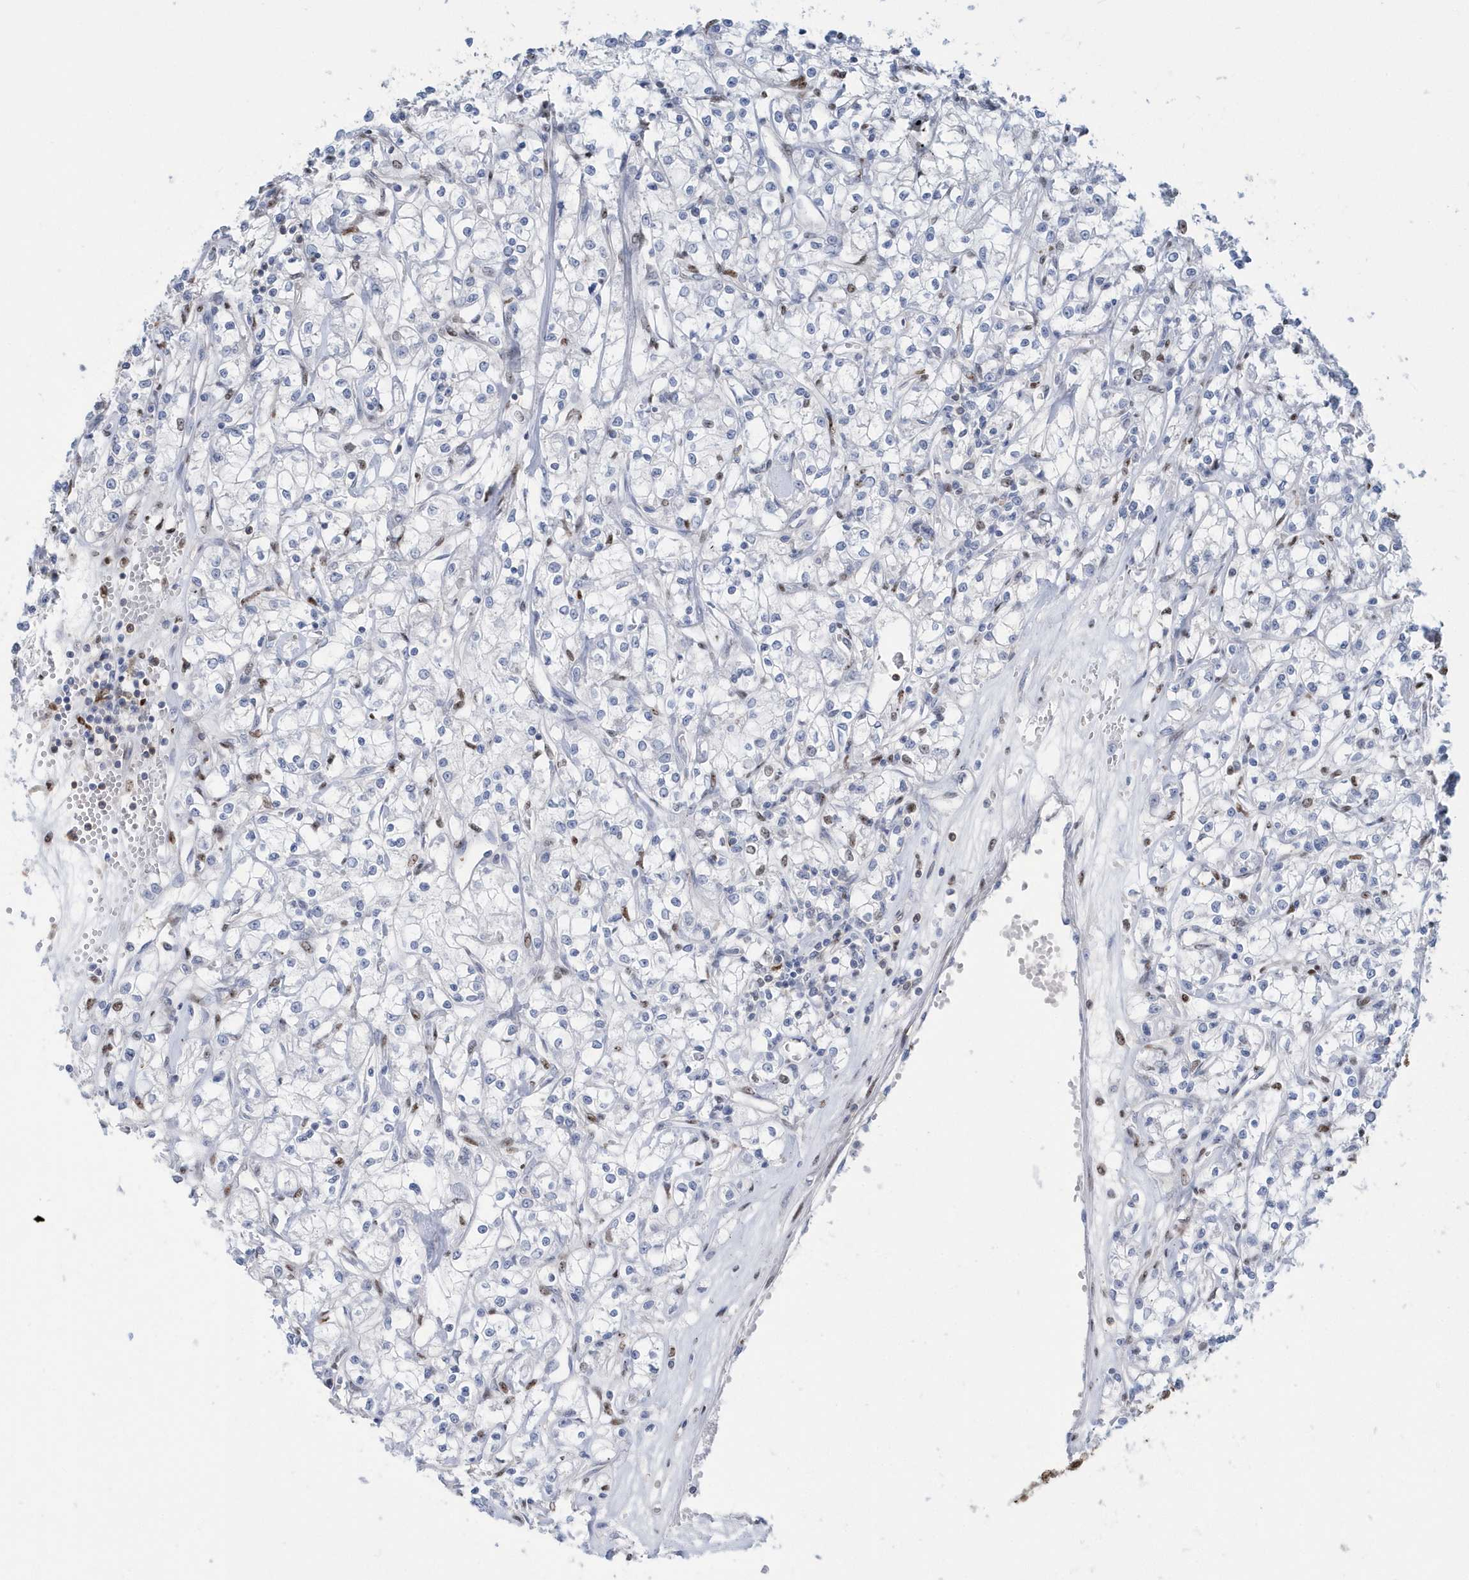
{"staining": {"intensity": "weak", "quantity": "<25%", "location": "nuclear"}, "tissue": "renal cancer", "cell_type": "Tumor cells", "image_type": "cancer", "snomed": [{"axis": "morphology", "description": "Adenocarcinoma, NOS"}, {"axis": "topography", "description": "Kidney"}], "caption": "Tumor cells show no significant protein expression in renal cancer (adenocarcinoma).", "gene": "MACROH2A2", "patient": {"sex": "female", "age": 59}}